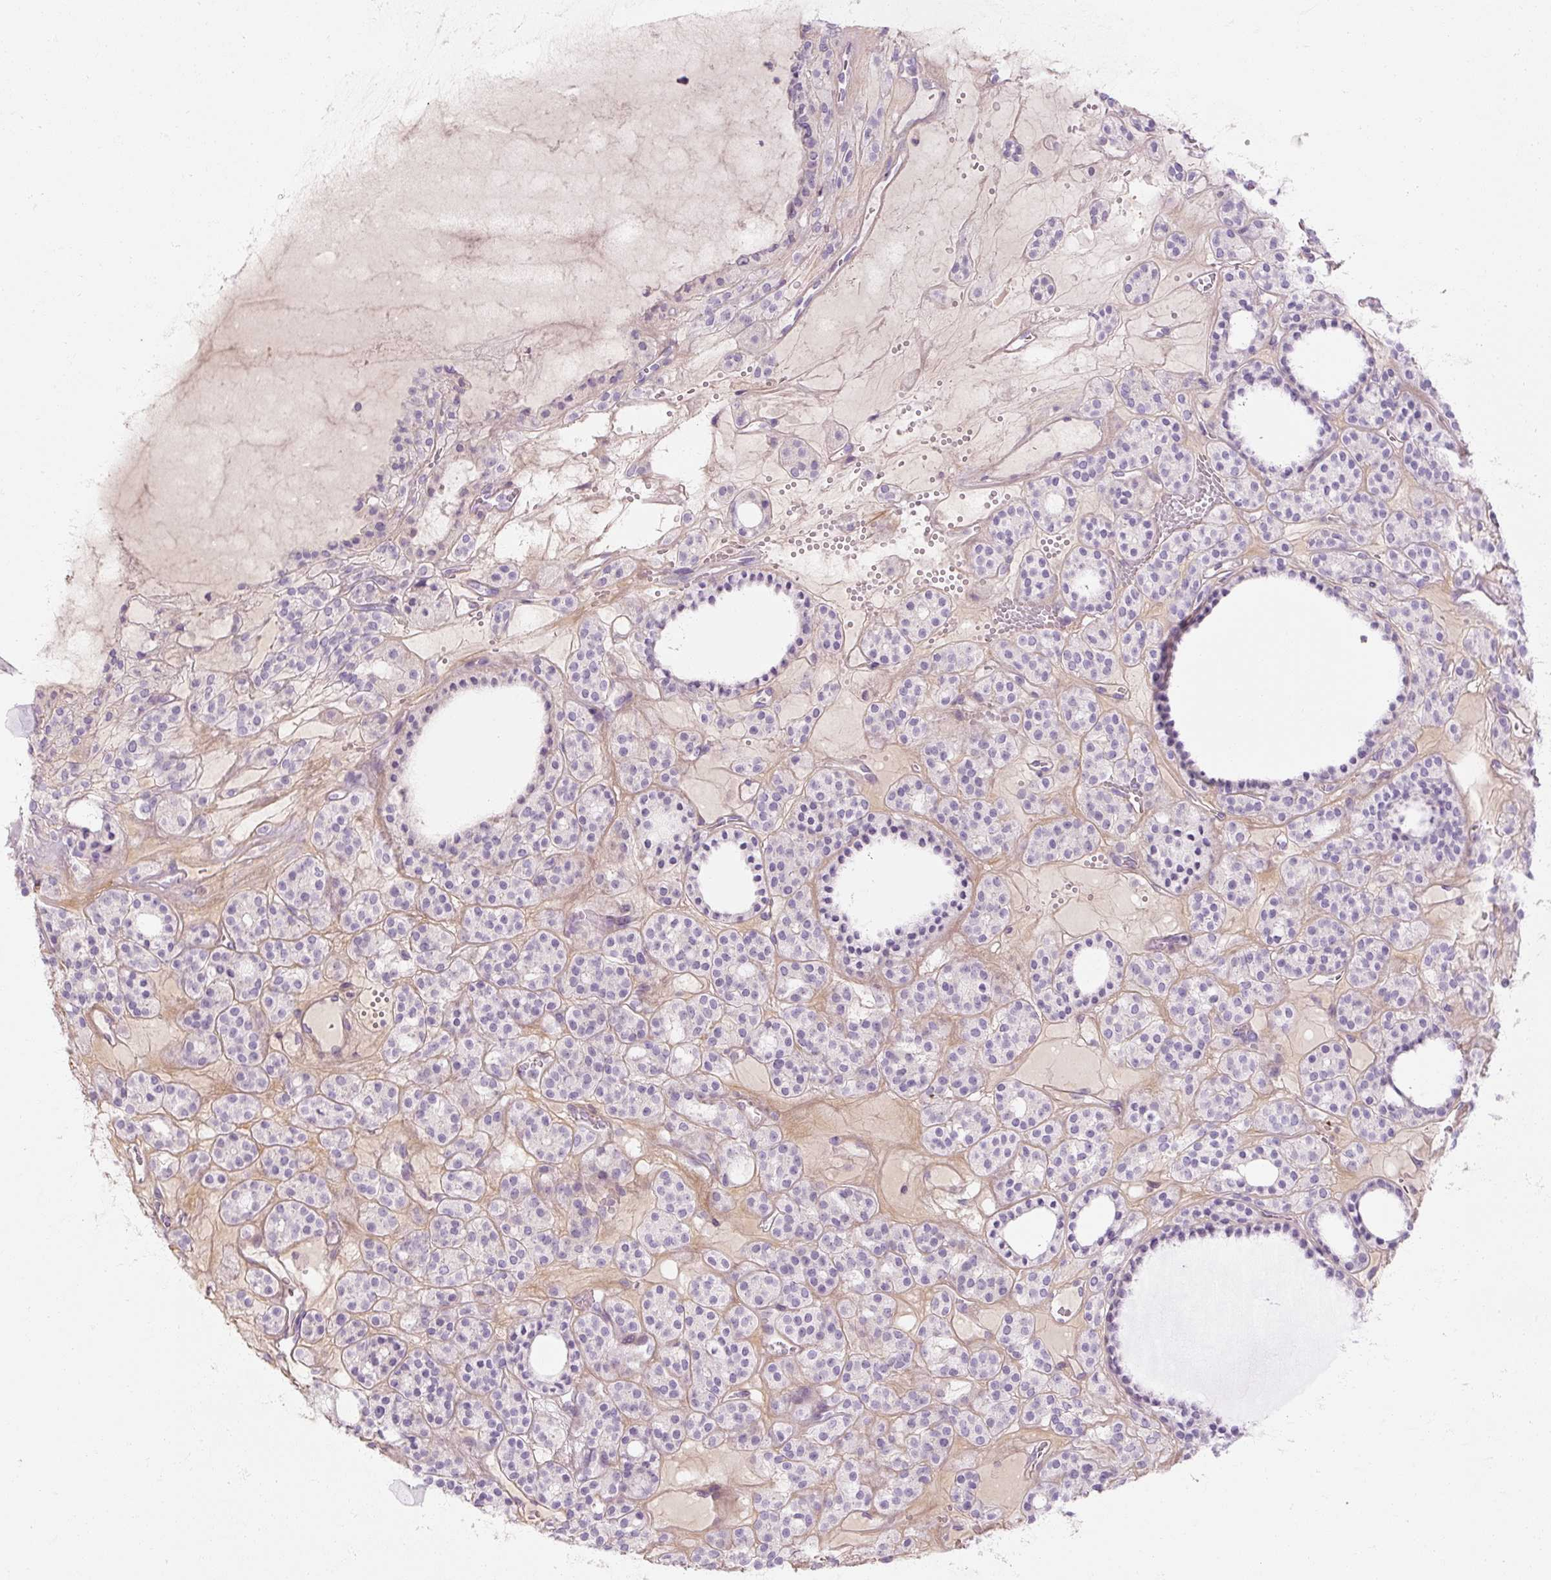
{"staining": {"intensity": "negative", "quantity": "none", "location": "none"}, "tissue": "thyroid cancer", "cell_type": "Tumor cells", "image_type": "cancer", "snomed": [{"axis": "morphology", "description": "Follicular adenoma carcinoma, NOS"}, {"axis": "topography", "description": "Thyroid gland"}], "caption": "Protein analysis of thyroid cancer displays no significant positivity in tumor cells.", "gene": "NFE2L3", "patient": {"sex": "female", "age": 63}}